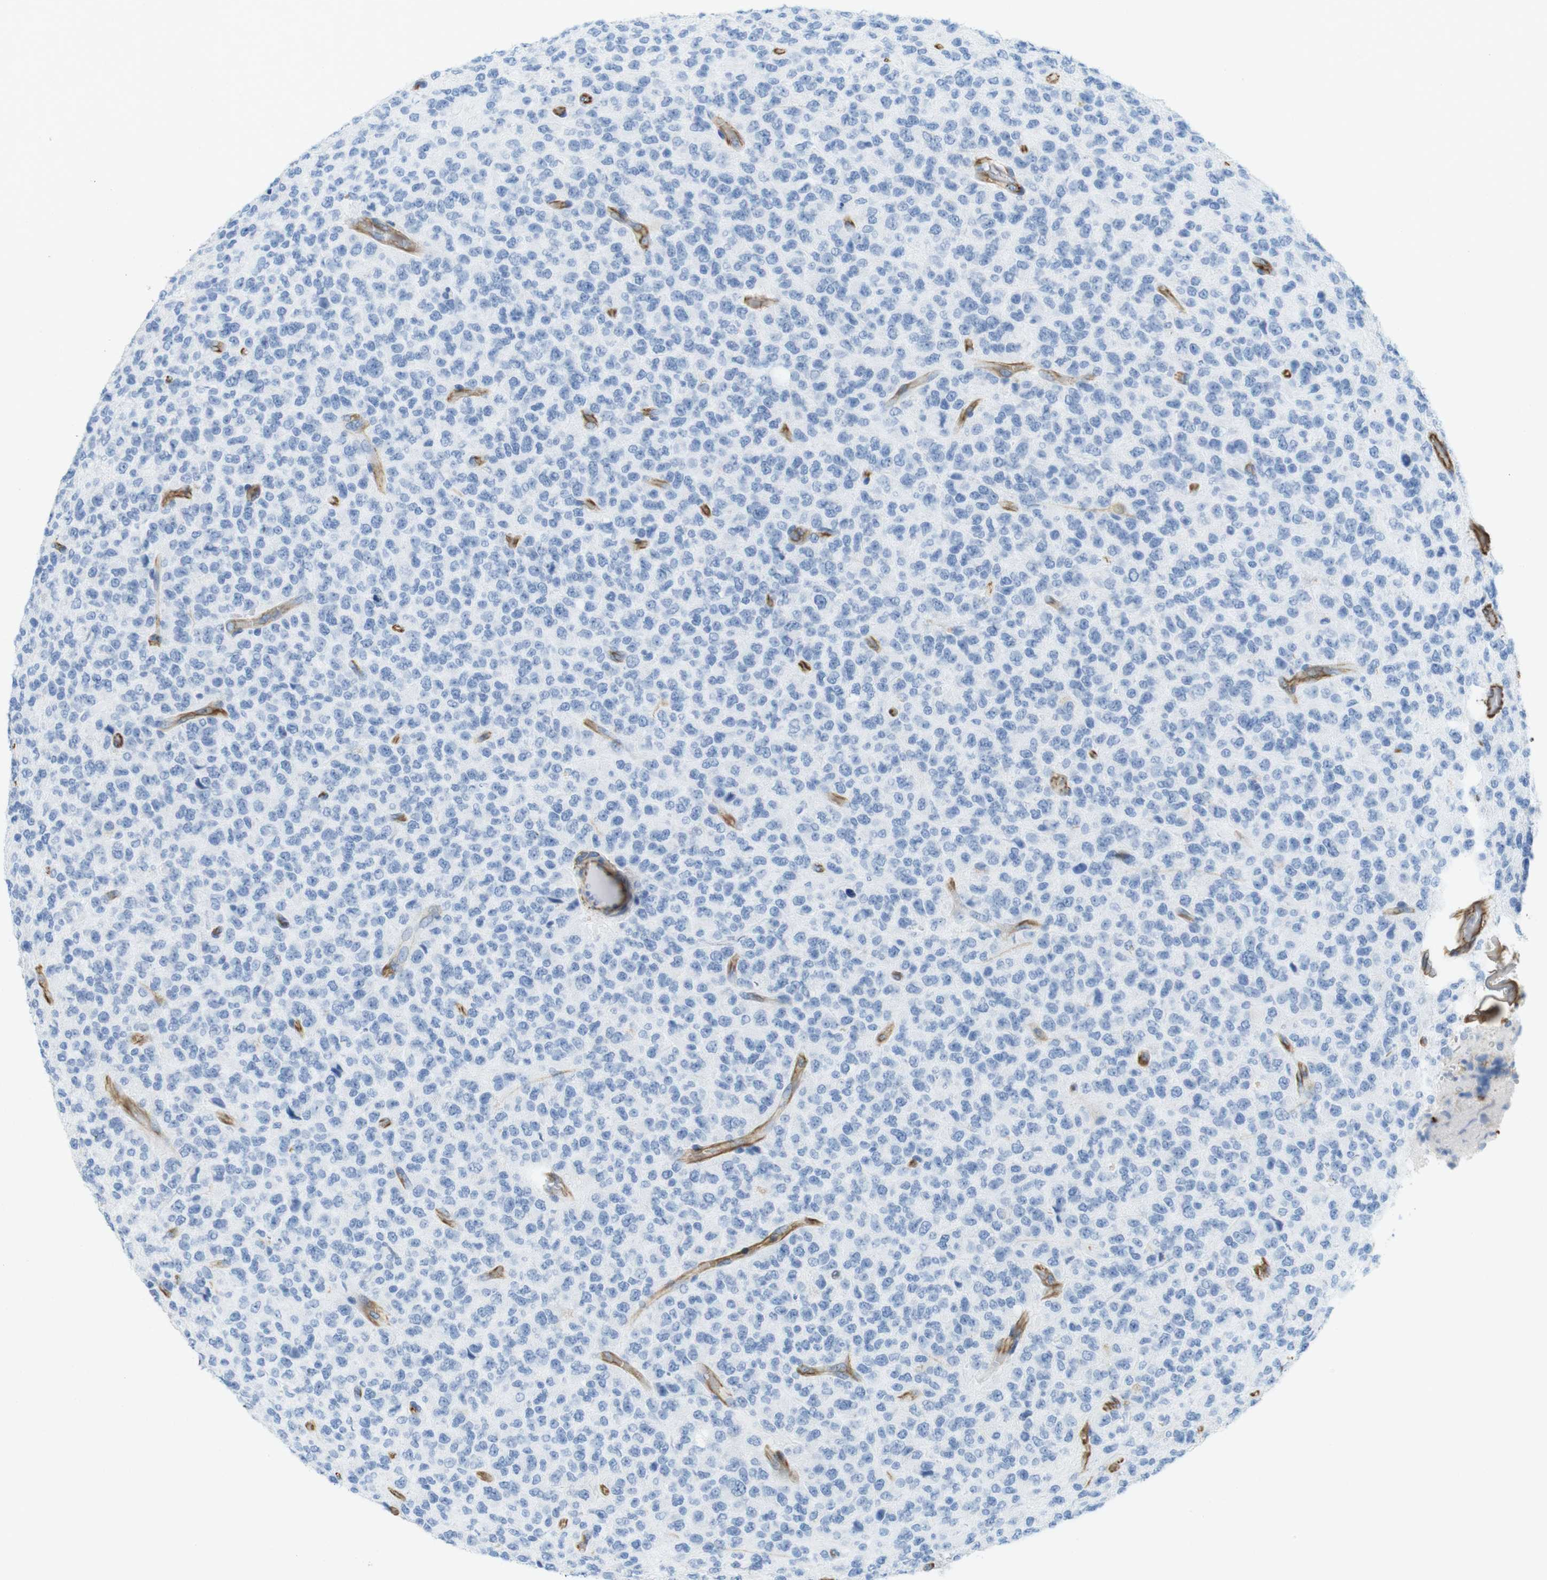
{"staining": {"intensity": "negative", "quantity": "none", "location": "none"}, "tissue": "glioma", "cell_type": "Tumor cells", "image_type": "cancer", "snomed": [{"axis": "morphology", "description": "Glioma, malignant, High grade"}, {"axis": "topography", "description": "pancreas cauda"}], "caption": "DAB immunohistochemical staining of malignant glioma (high-grade) reveals no significant expression in tumor cells.", "gene": "MS4A10", "patient": {"sex": "male", "age": 60}}